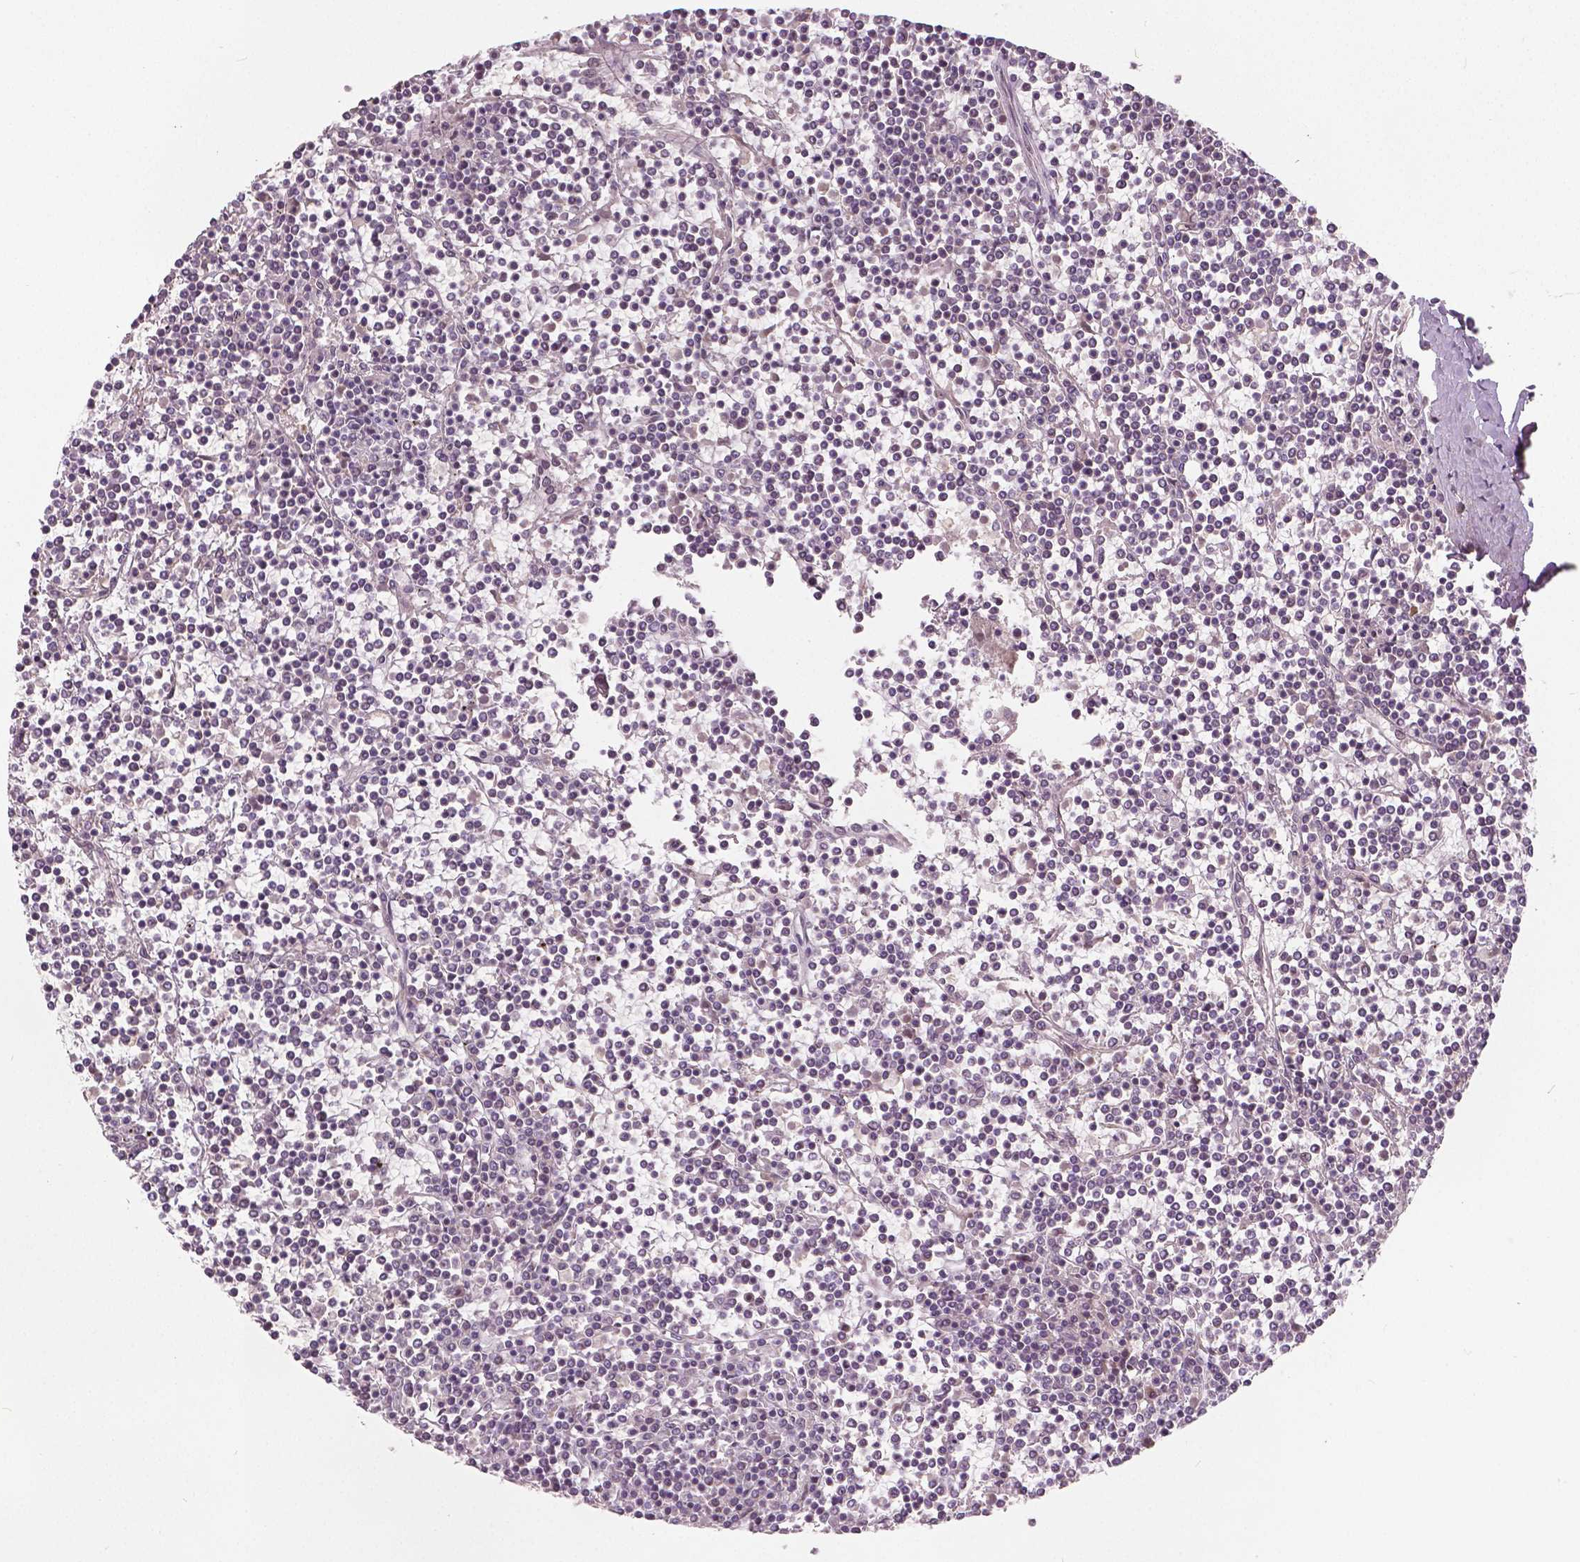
{"staining": {"intensity": "negative", "quantity": "none", "location": "none"}, "tissue": "lymphoma", "cell_type": "Tumor cells", "image_type": "cancer", "snomed": [{"axis": "morphology", "description": "Malignant lymphoma, non-Hodgkin's type, Low grade"}, {"axis": "topography", "description": "Spleen"}], "caption": "Immunohistochemistry micrograph of human lymphoma stained for a protein (brown), which displays no staining in tumor cells.", "gene": "HMBOX1", "patient": {"sex": "female", "age": 19}}